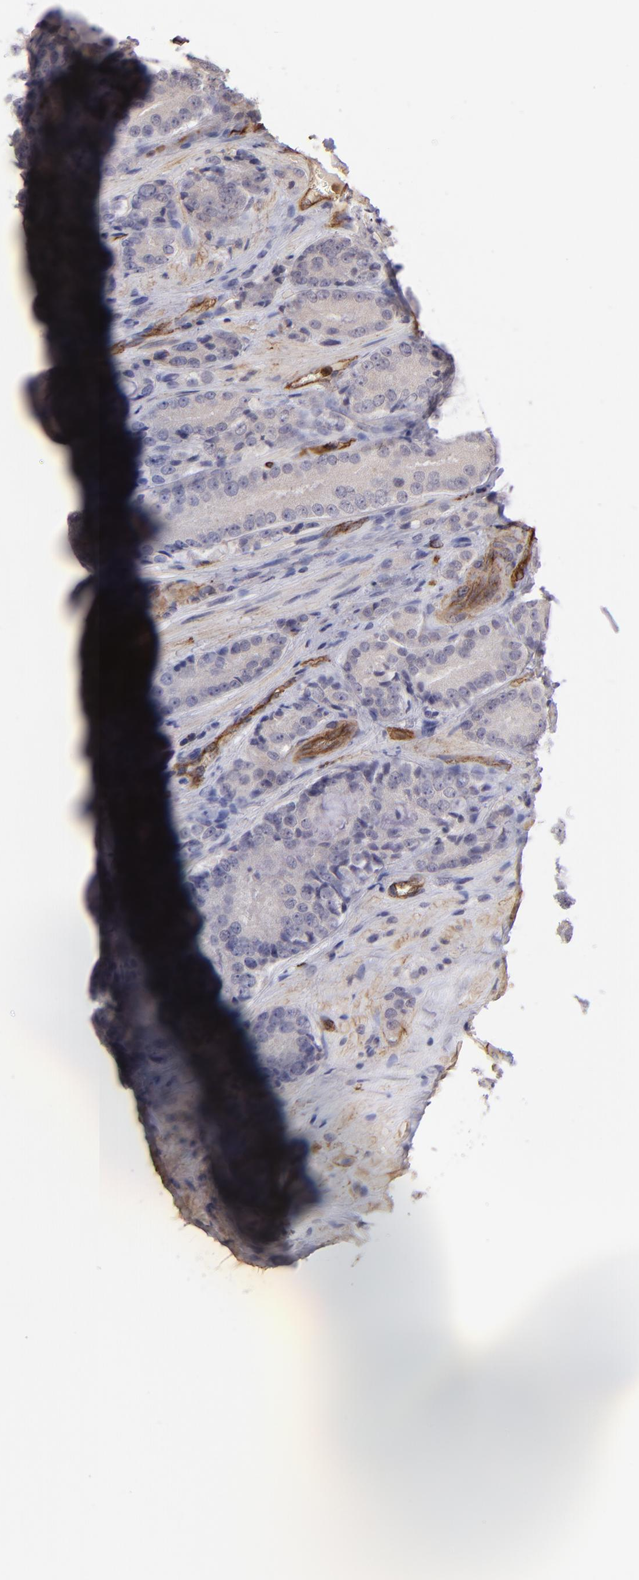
{"staining": {"intensity": "negative", "quantity": "none", "location": "none"}, "tissue": "prostate cancer", "cell_type": "Tumor cells", "image_type": "cancer", "snomed": [{"axis": "morphology", "description": "Adenocarcinoma, High grade"}, {"axis": "topography", "description": "Prostate"}], "caption": "Tumor cells are negative for brown protein staining in prostate cancer. (Stains: DAB (3,3'-diaminobenzidine) IHC with hematoxylin counter stain, Microscopy: brightfield microscopy at high magnification).", "gene": "DYSF", "patient": {"sex": "male", "age": 70}}